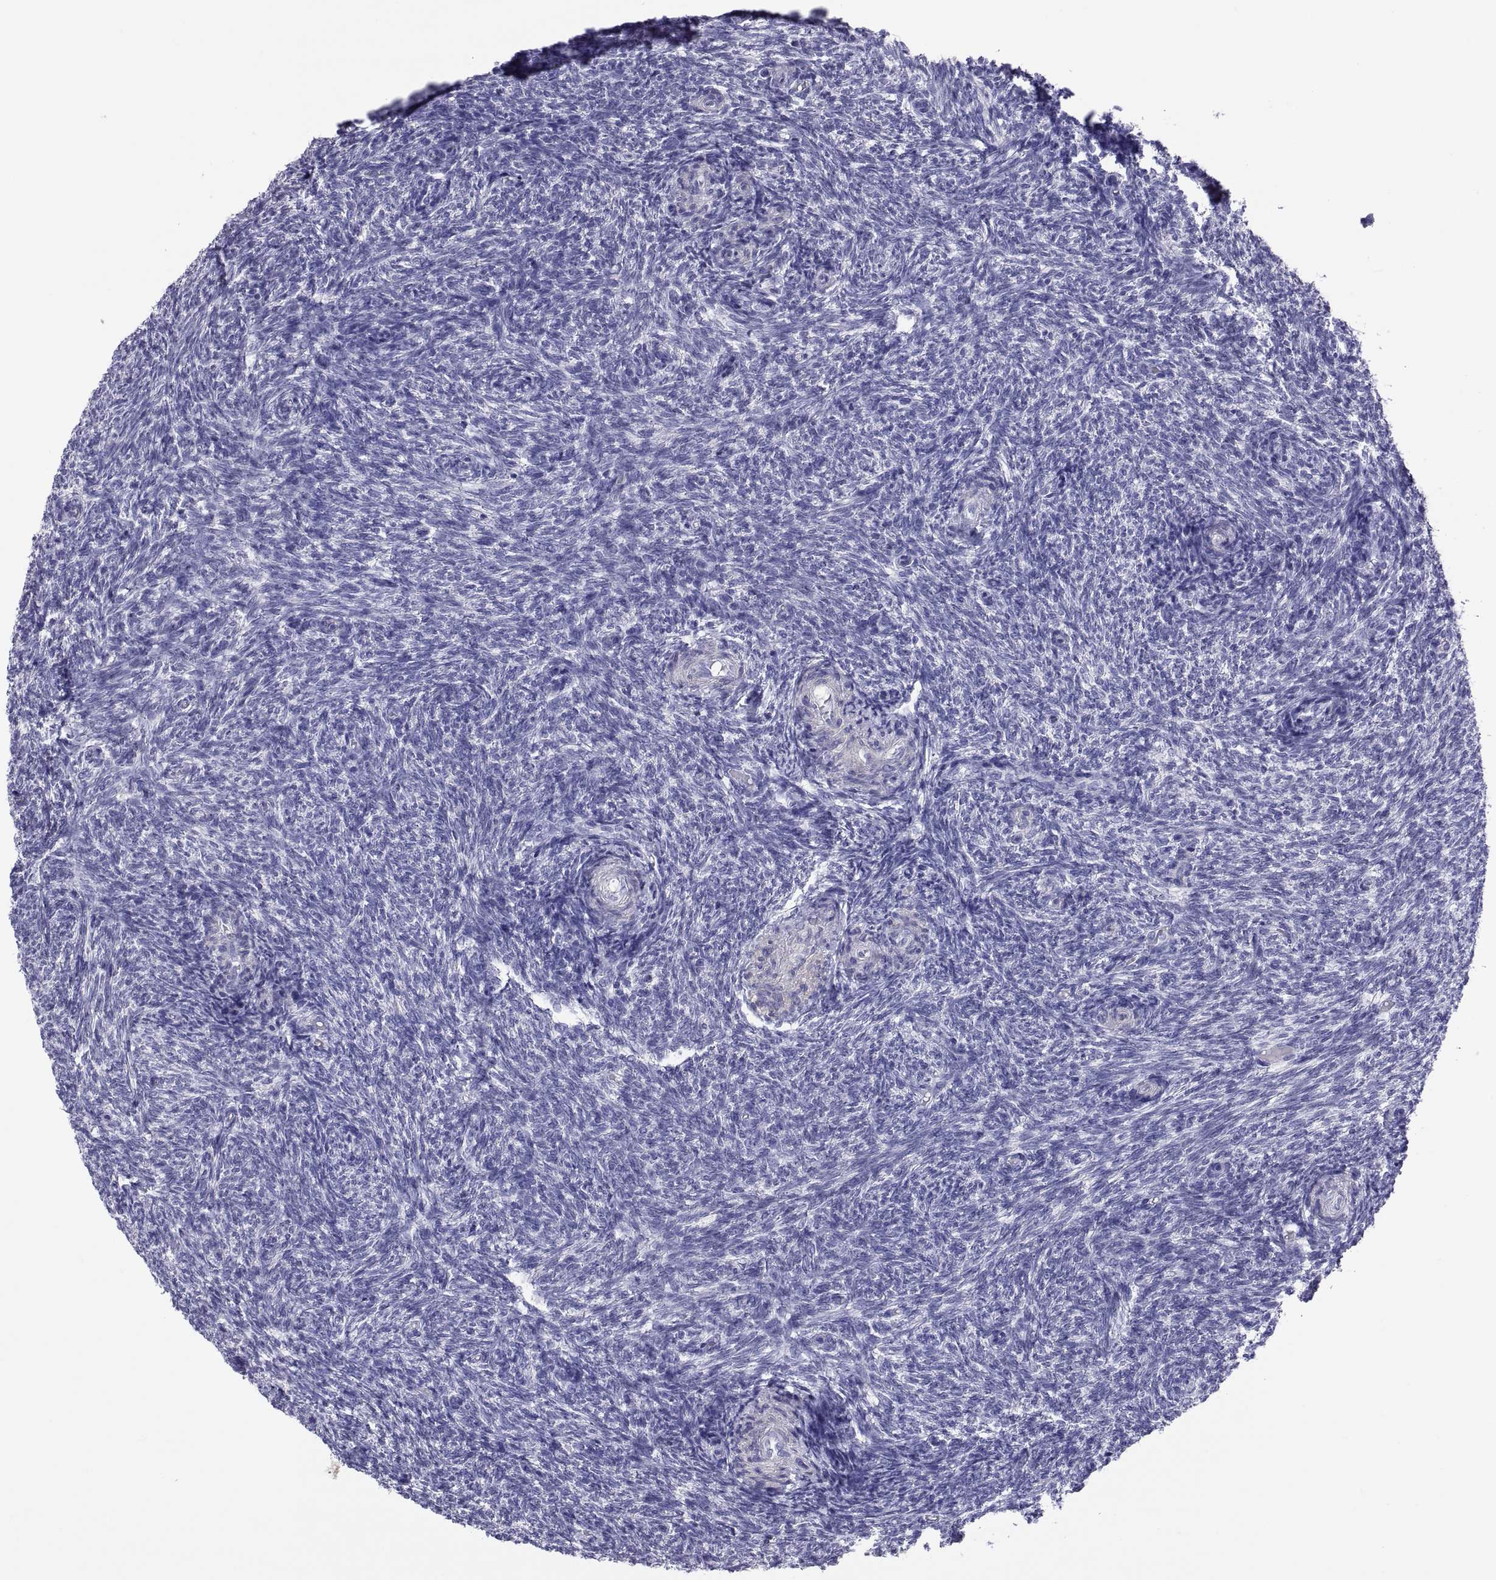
{"staining": {"intensity": "negative", "quantity": "none", "location": "none"}, "tissue": "ovary", "cell_type": "Follicle cells", "image_type": "normal", "snomed": [{"axis": "morphology", "description": "Normal tissue, NOS"}, {"axis": "topography", "description": "Ovary"}], "caption": "High magnification brightfield microscopy of benign ovary stained with DAB (3,3'-diaminobenzidine) (brown) and counterstained with hematoxylin (blue): follicle cells show no significant positivity. Nuclei are stained in blue.", "gene": "BSPH1", "patient": {"sex": "female", "age": 39}}